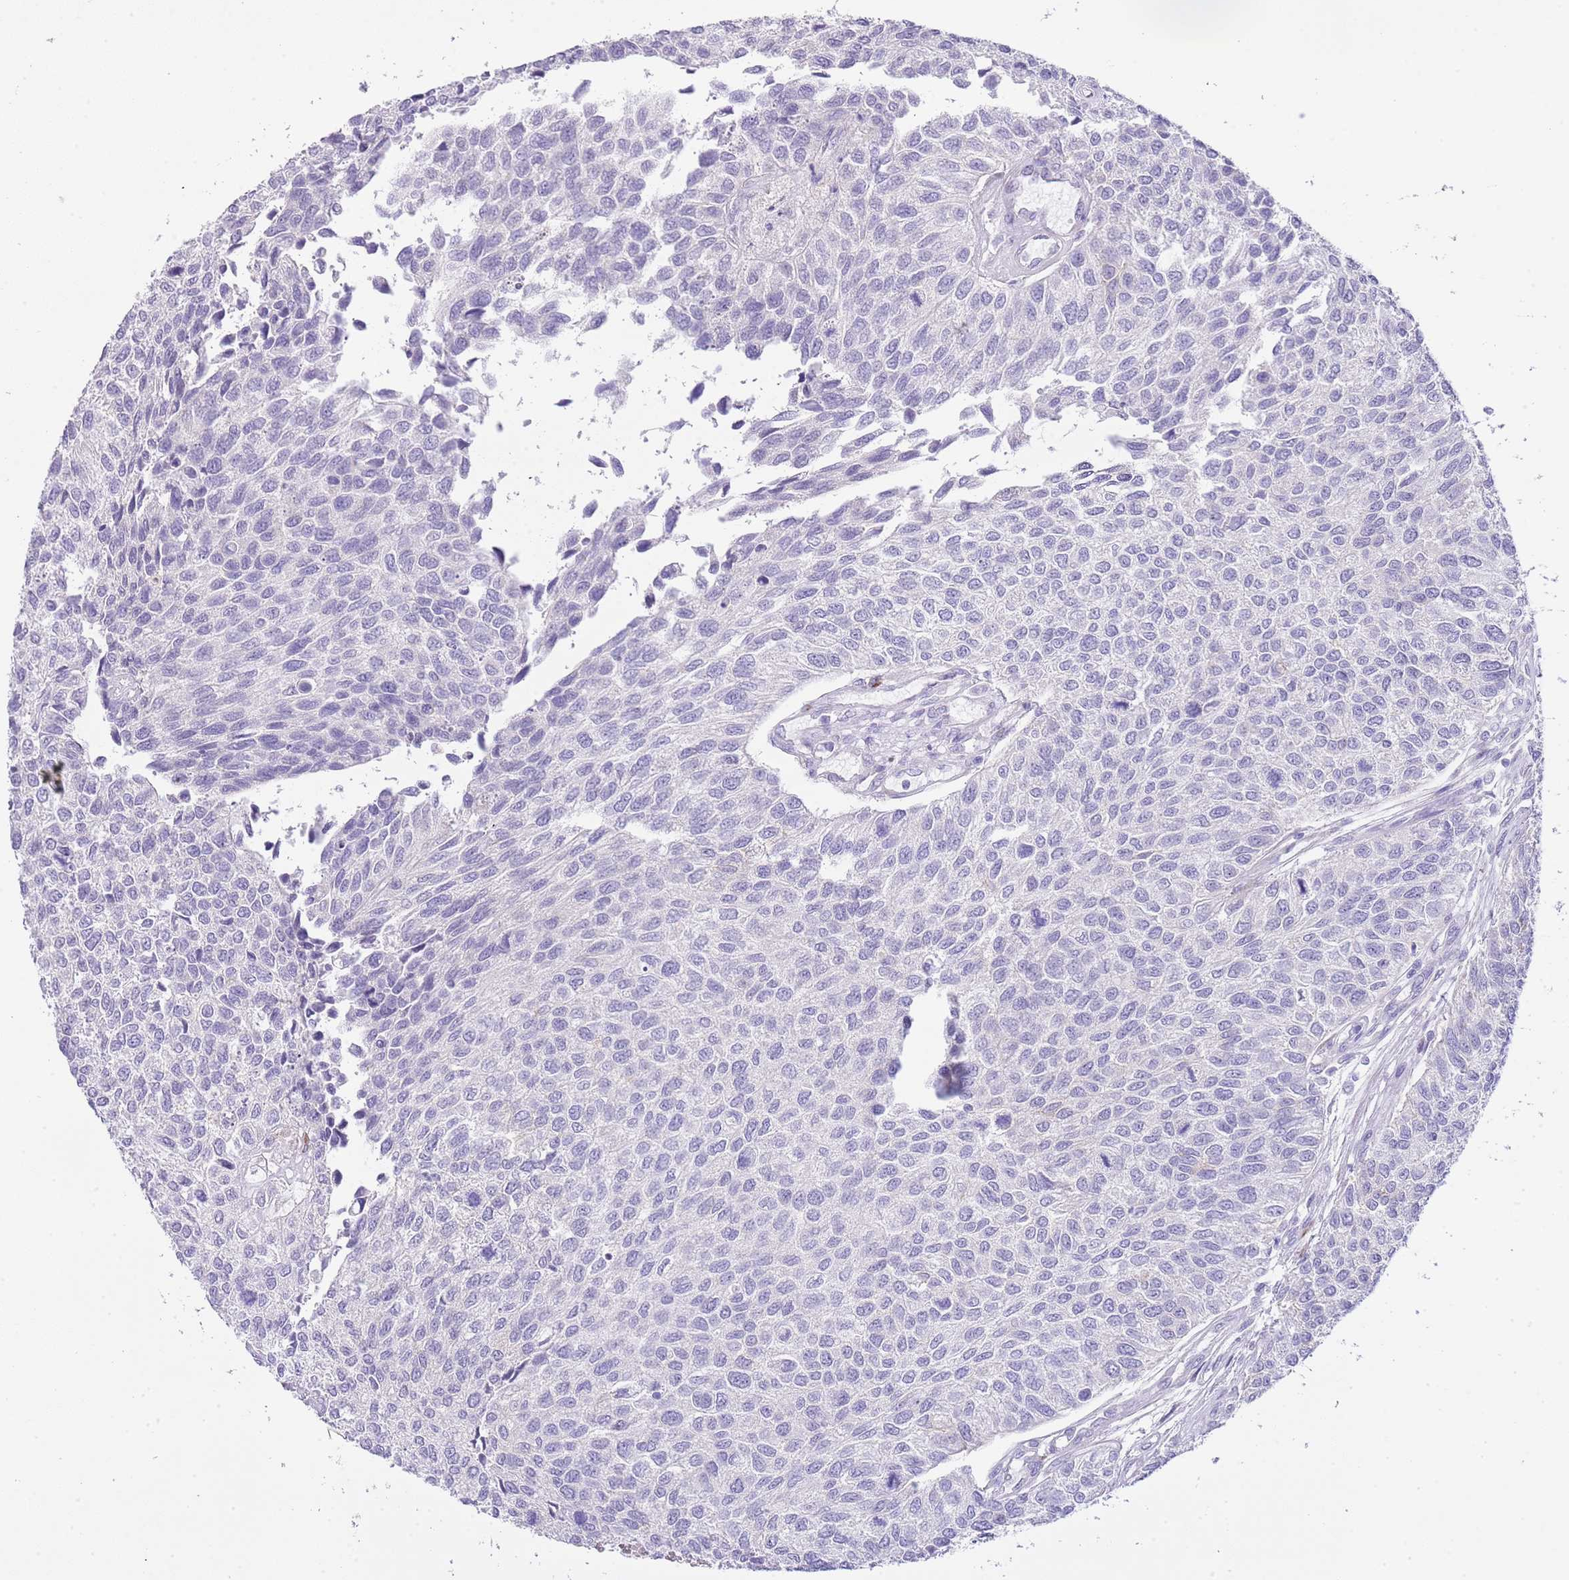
{"staining": {"intensity": "negative", "quantity": "none", "location": "none"}, "tissue": "urothelial cancer", "cell_type": "Tumor cells", "image_type": "cancer", "snomed": [{"axis": "morphology", "description": "Urothelial carcinoma, NOS"}, {"axis": "topography", "description": "Urinary bladder"}], "caption": "IHC of transitional cell carcinoma shows no staining in tumor cells.", "gene": "OR2Z1", "patient": {"sex": "male", "age": 55}}